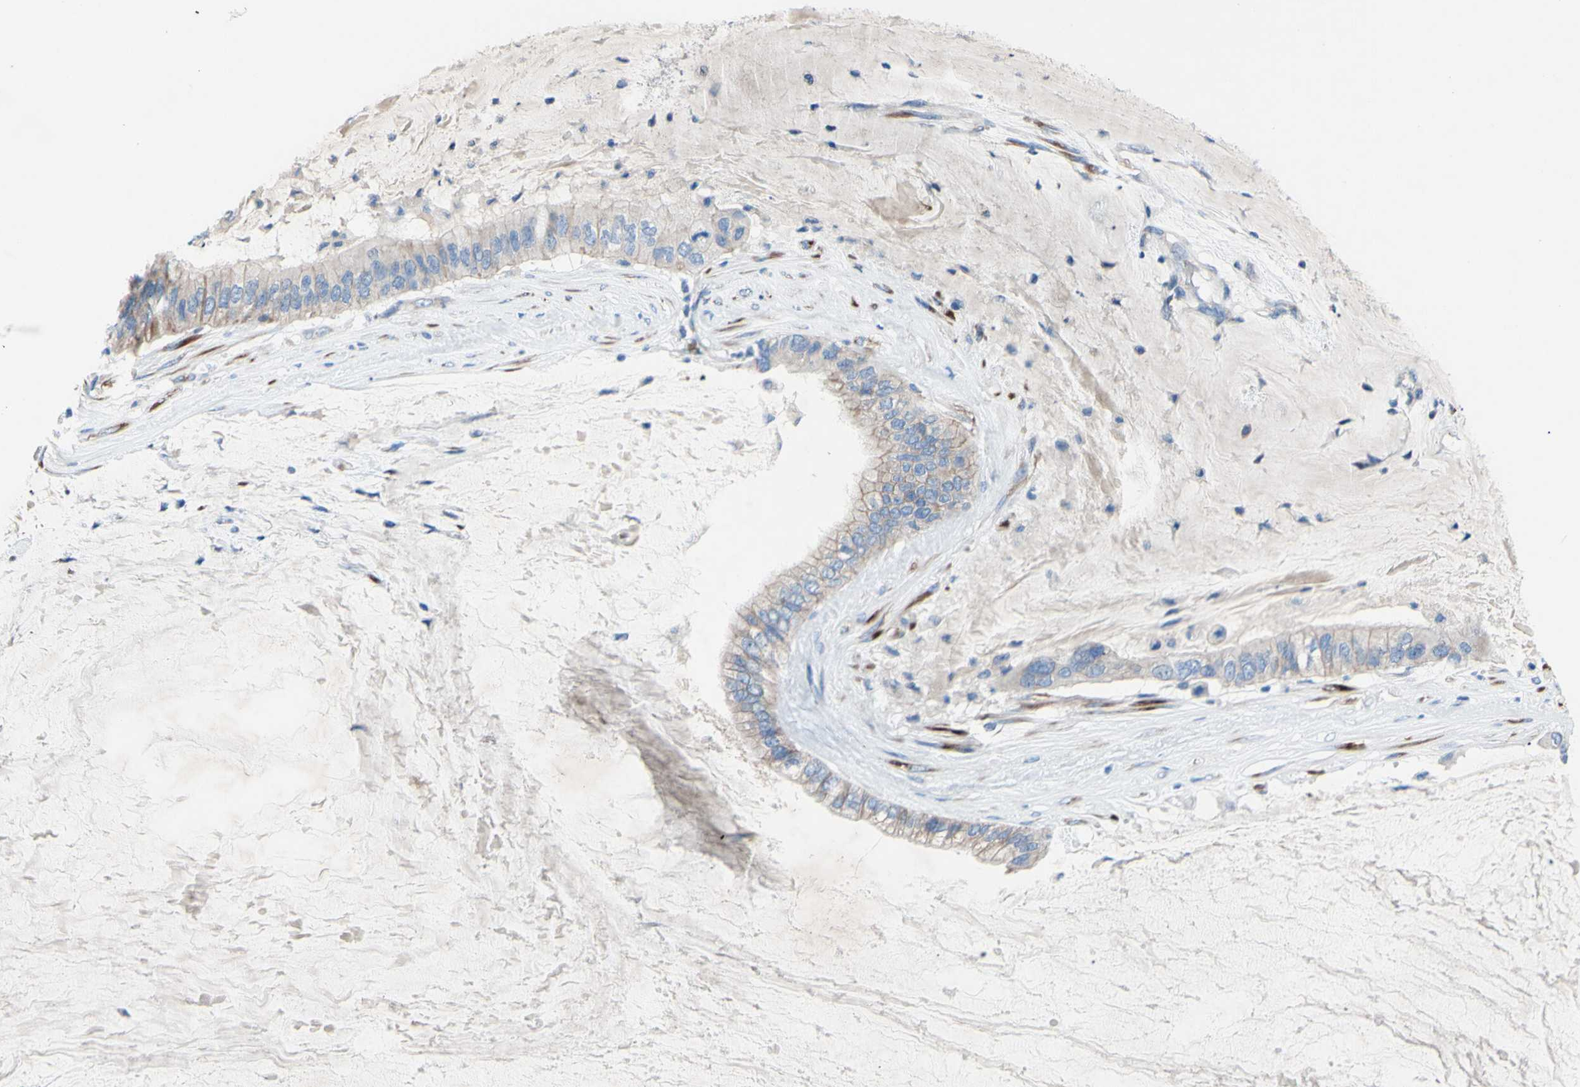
{"staining": {"intensity": "negative", "quantity": "none", "location": "none"}, "tissue": "ovarian cancer", "cell_type": "Tumor cells", "image_type": "cancer", "snomed": [{"axis": "morphology", "description": "Cystadenocarcinoma, mucinous, NOS"}, {"axis": "topography", "description": "Ovary"}], "caption": "DAB immunohistochemical staining of human ovarian mucinous cystadenocarcinoma demonstrates no significant expression in tumor cells.", "gene": "TMIGD2", "patient": {"sex": "female", "age": 80}}